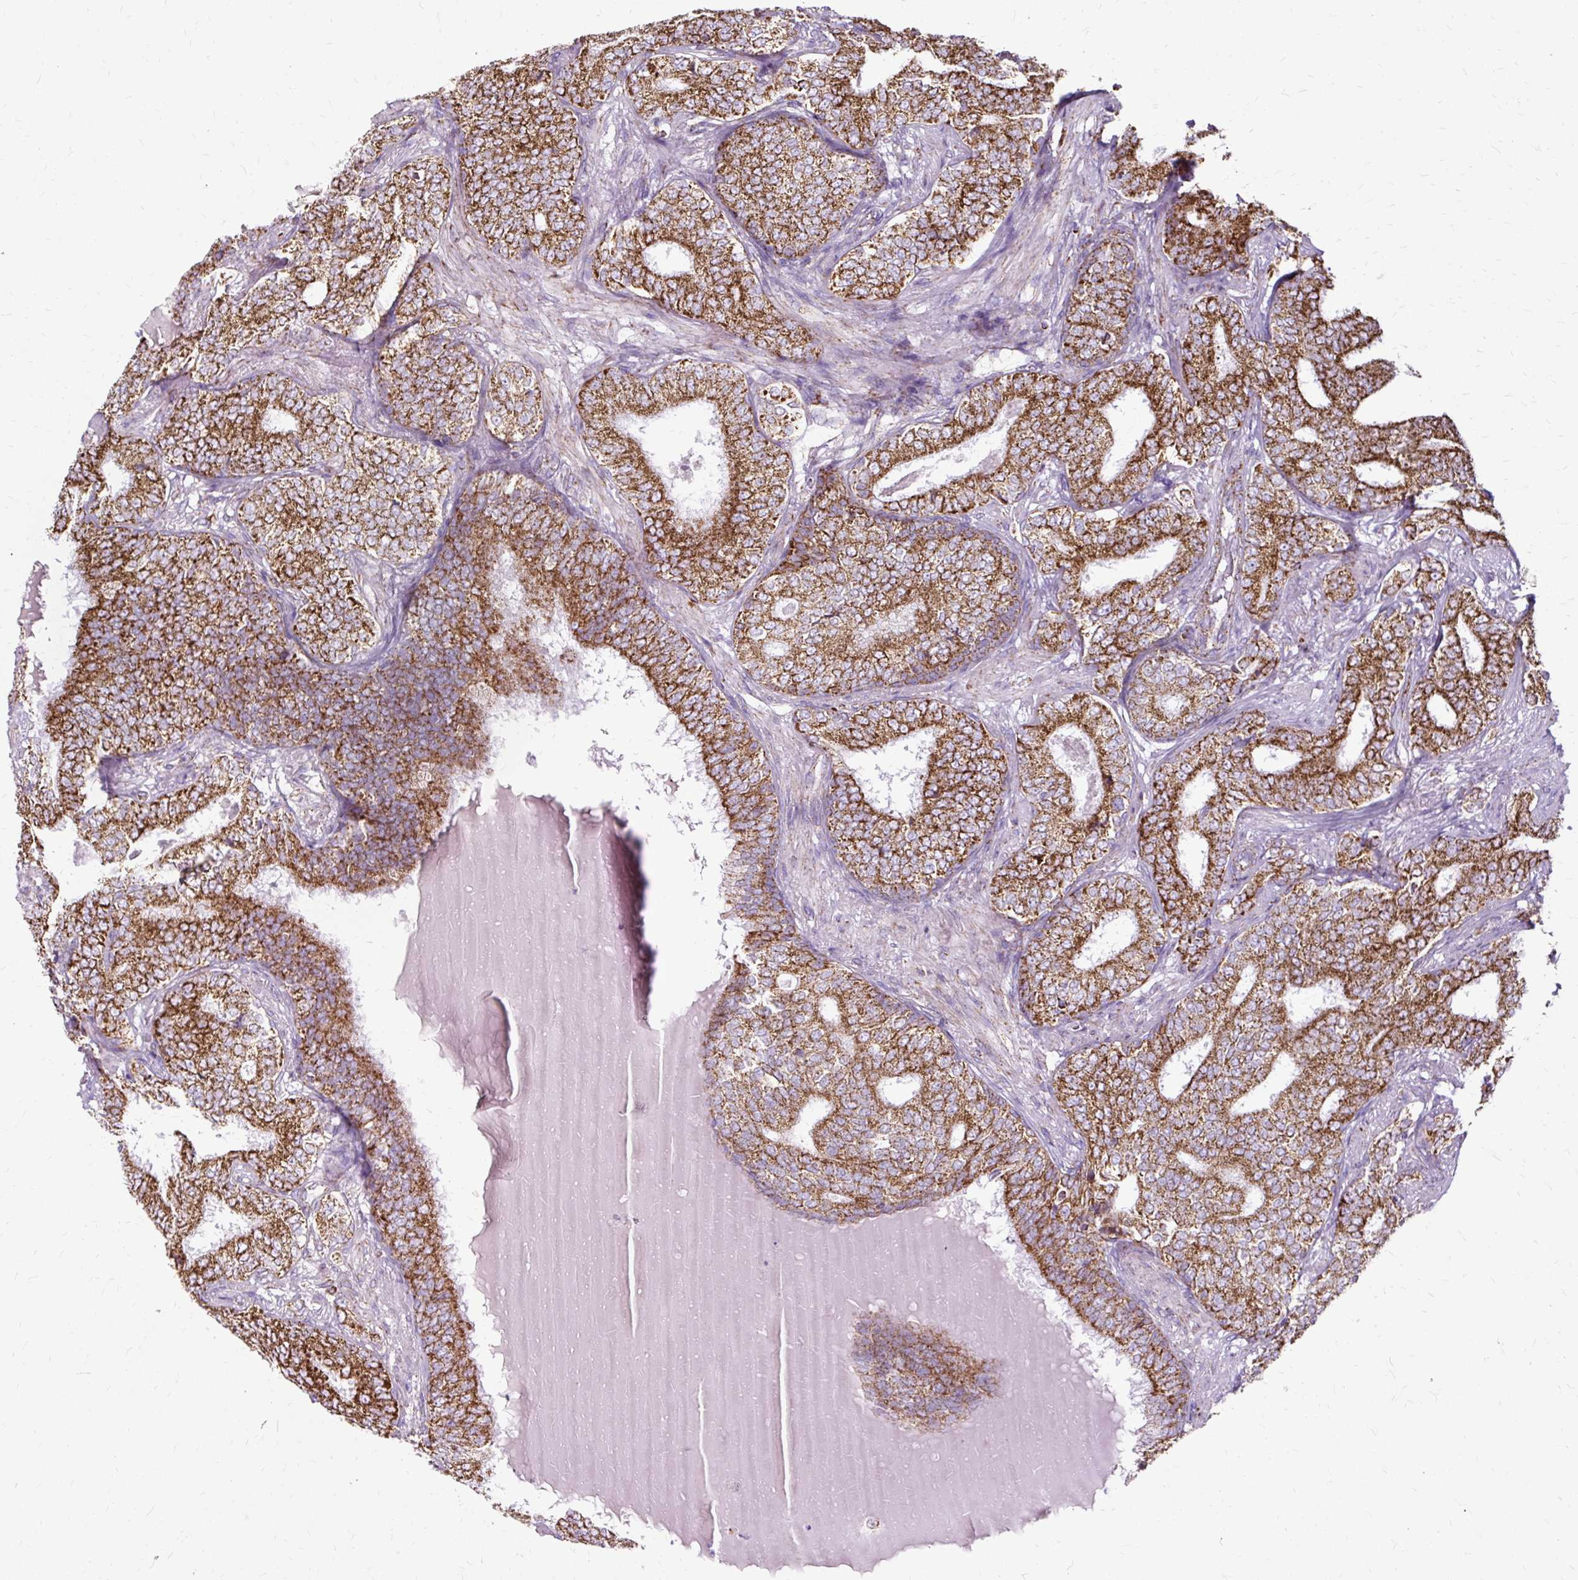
{"staining": {"intensity": "strong", "quantity": ">75%", "location": "cytoplasmic/membranous"}, "tissue": "prostate cancer", "cell_type": "Tumor cells", "image_type": "cancer", "snomed": [{"axis": "morphology", "description": "Adenocarcinoma, High grade"}, {"axis": "topography", "description": "Prostate"}], "caption": "Protein staining by IHC reveals strong cytoplasmic/membranous staining in about >75% of tumor cells in prostate cancer.", "gene": "DLAT", "patient": {"sex": "male", "age": 72}}